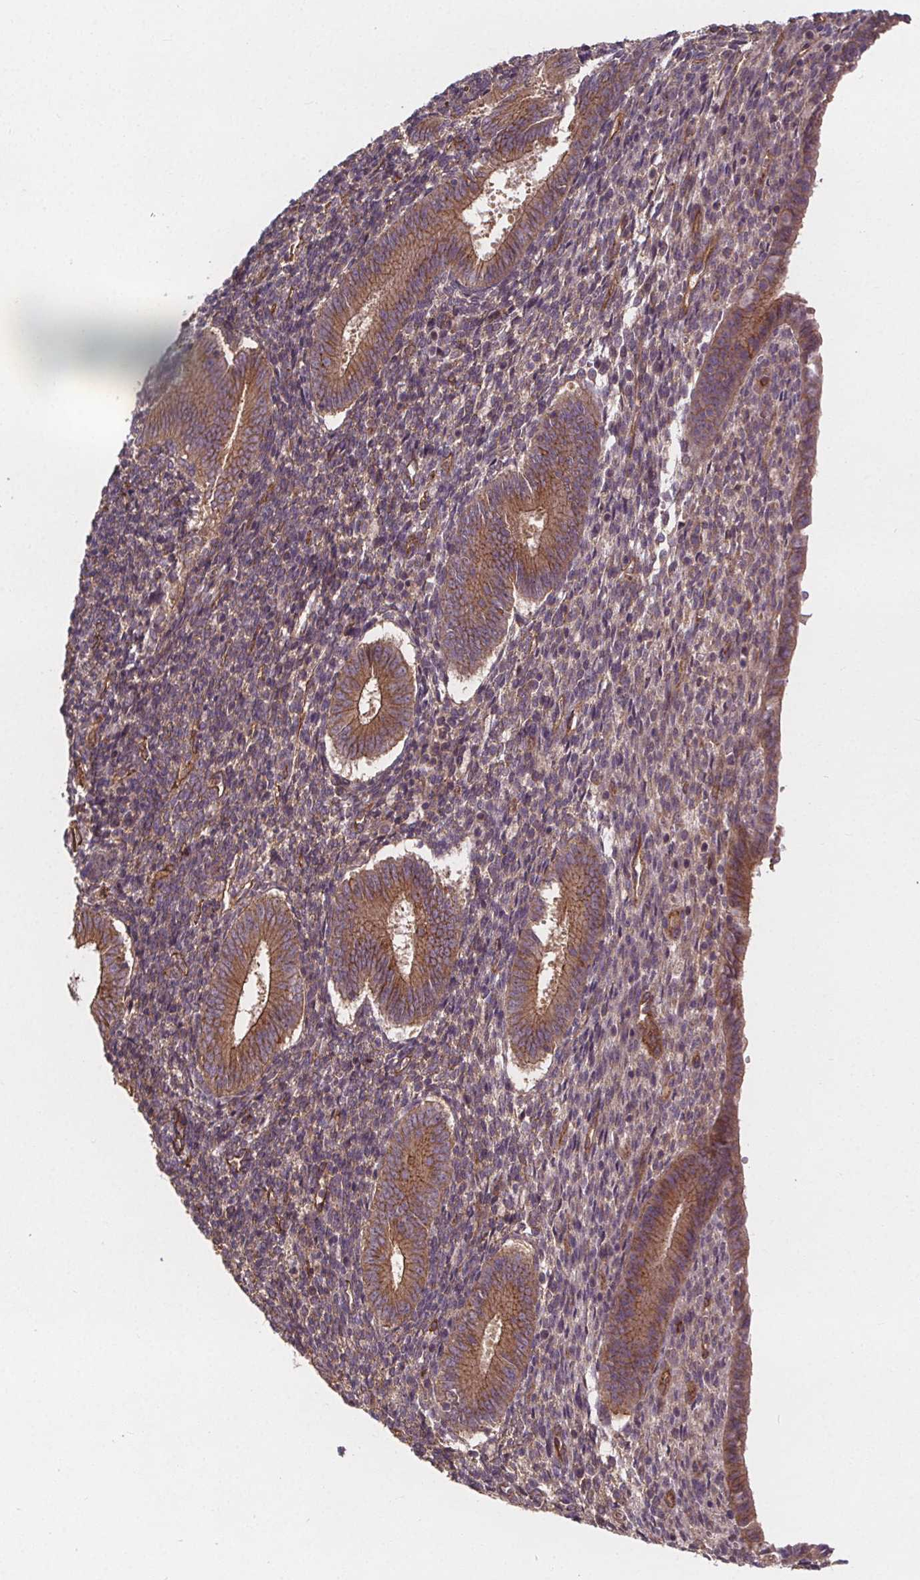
{"staining": {"intensity": "moderate", "quantity": ">75%", "location": "cytoplasmic/membranous"}, "tissue": "endometrium", "cell_type": "Cells in endometrial stroma", "image_type": "normal", "snomed": [{"axis": "morphology", "description": "Normal tissue, NOS"}, {"axis": "topography", "description": "Endometrium"}], "caption": "Immunohistochemical staining of benign human endometrium reveals moderate cytoplasmic/membranous protein positivity in about >75% of cells in endometrial stroma. (DAB (3,3'-diaminobenzidine) IHC with brightfield microscopy, high magnification).", "gene": "CLINT1", "patient": {"sex": "female", "age": 25}}